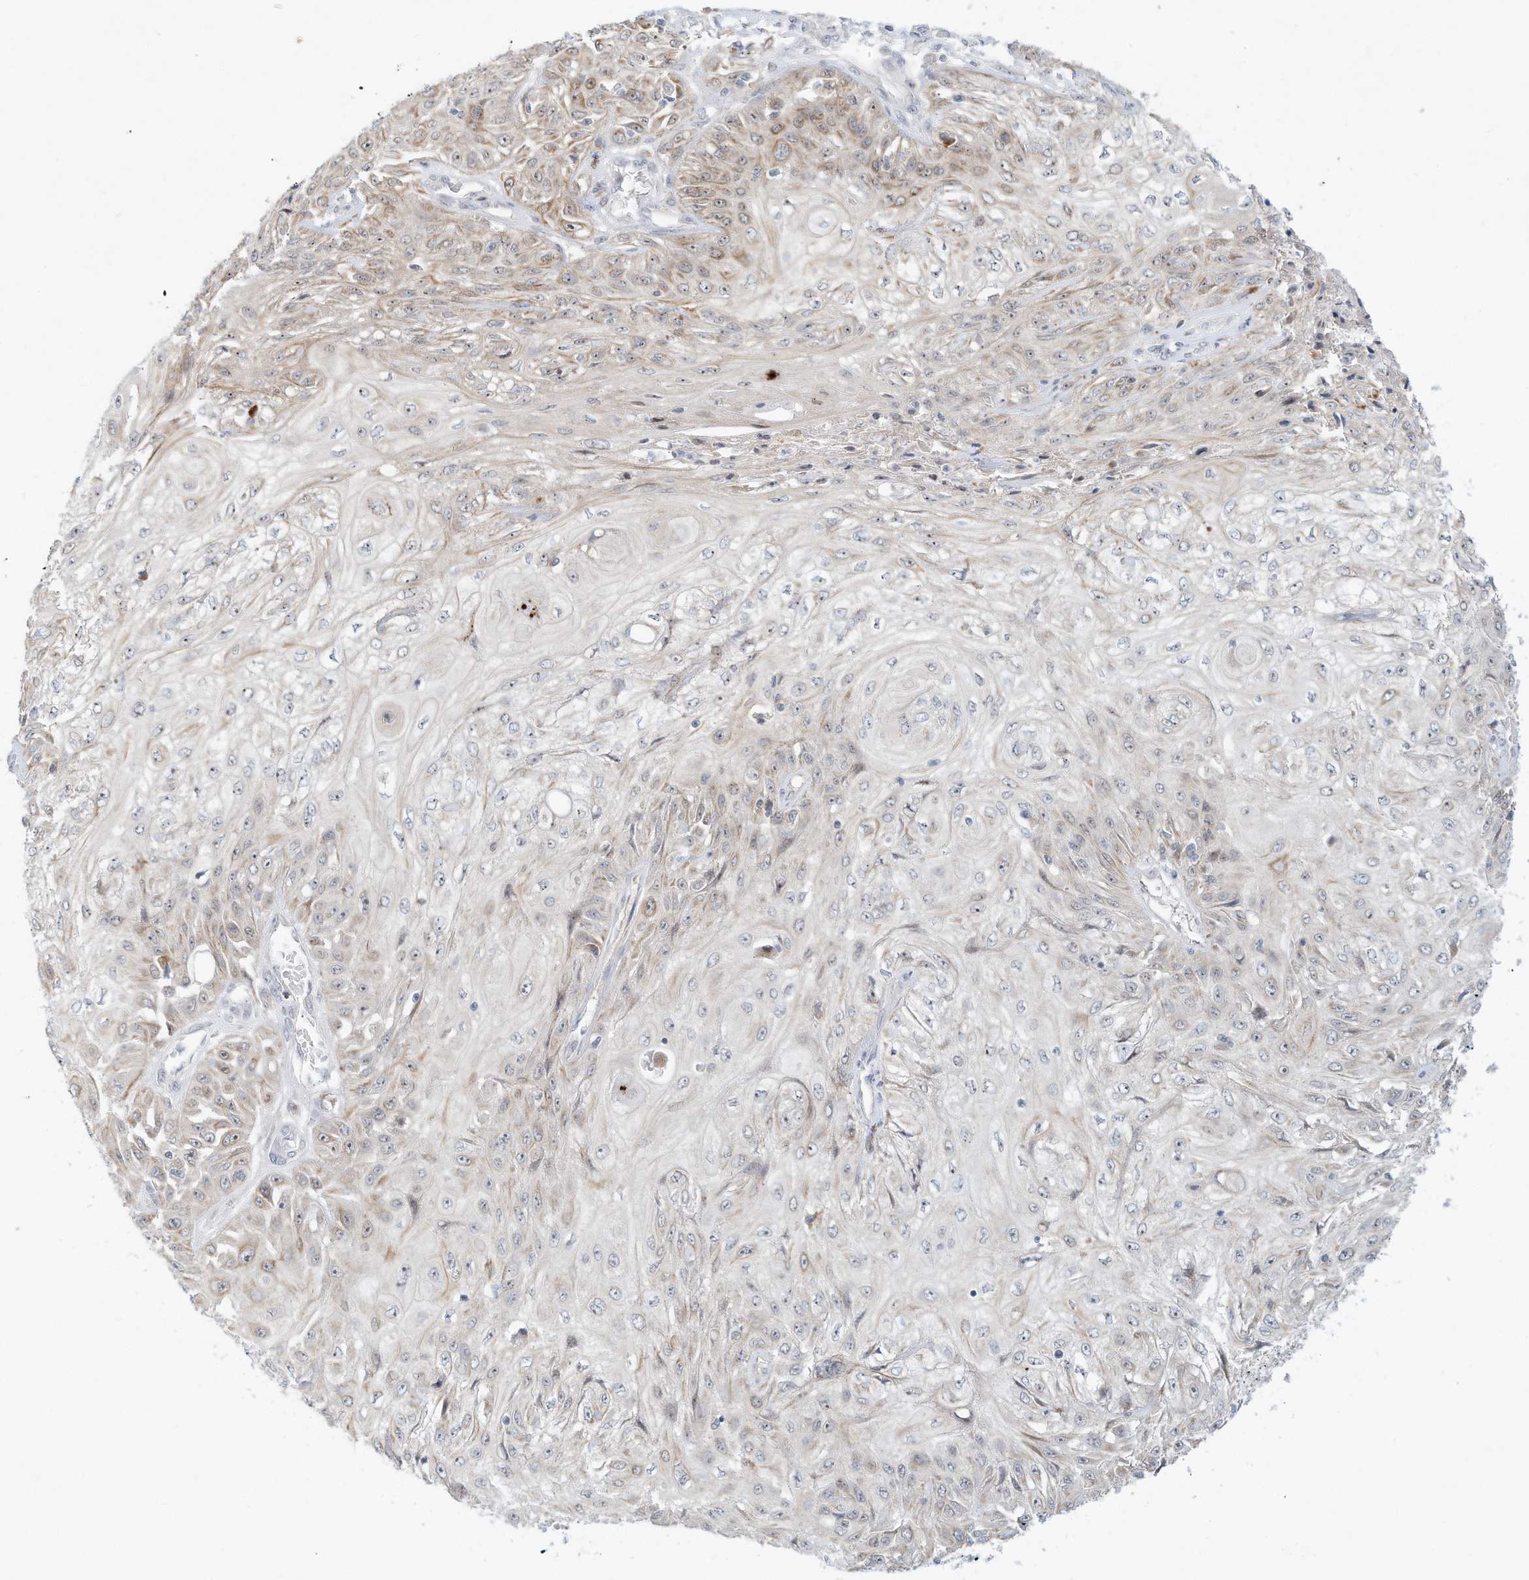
{"staining": {"intensity": "weak", "quantity": "<25%", "location": "cytoplasmic/membranous,nuclear"}, "tissue": "skin cancer", "cell_type": "Tumor cells", "image_type": "cancer", "snomed": [{"axis": "morphology", "description": "Squamous cell carcinoma, NOS"}, {"axis": "morphology", "description": "Squamous cell carcinoma, metastatic, NOS"}, {"axis": "topography", "description": "Skin"}, {"axis": "topography", "description": "Lymph node"}], "caption": "IHC image of human skin cancer (metastatic squamous cell carcinoma) stained for a protein (brown), which reveals no positivity in tumor cells. Nuclei are stained in blue.", "gene": "PAK6", "patient": {"sex": "male", "age": 75}}